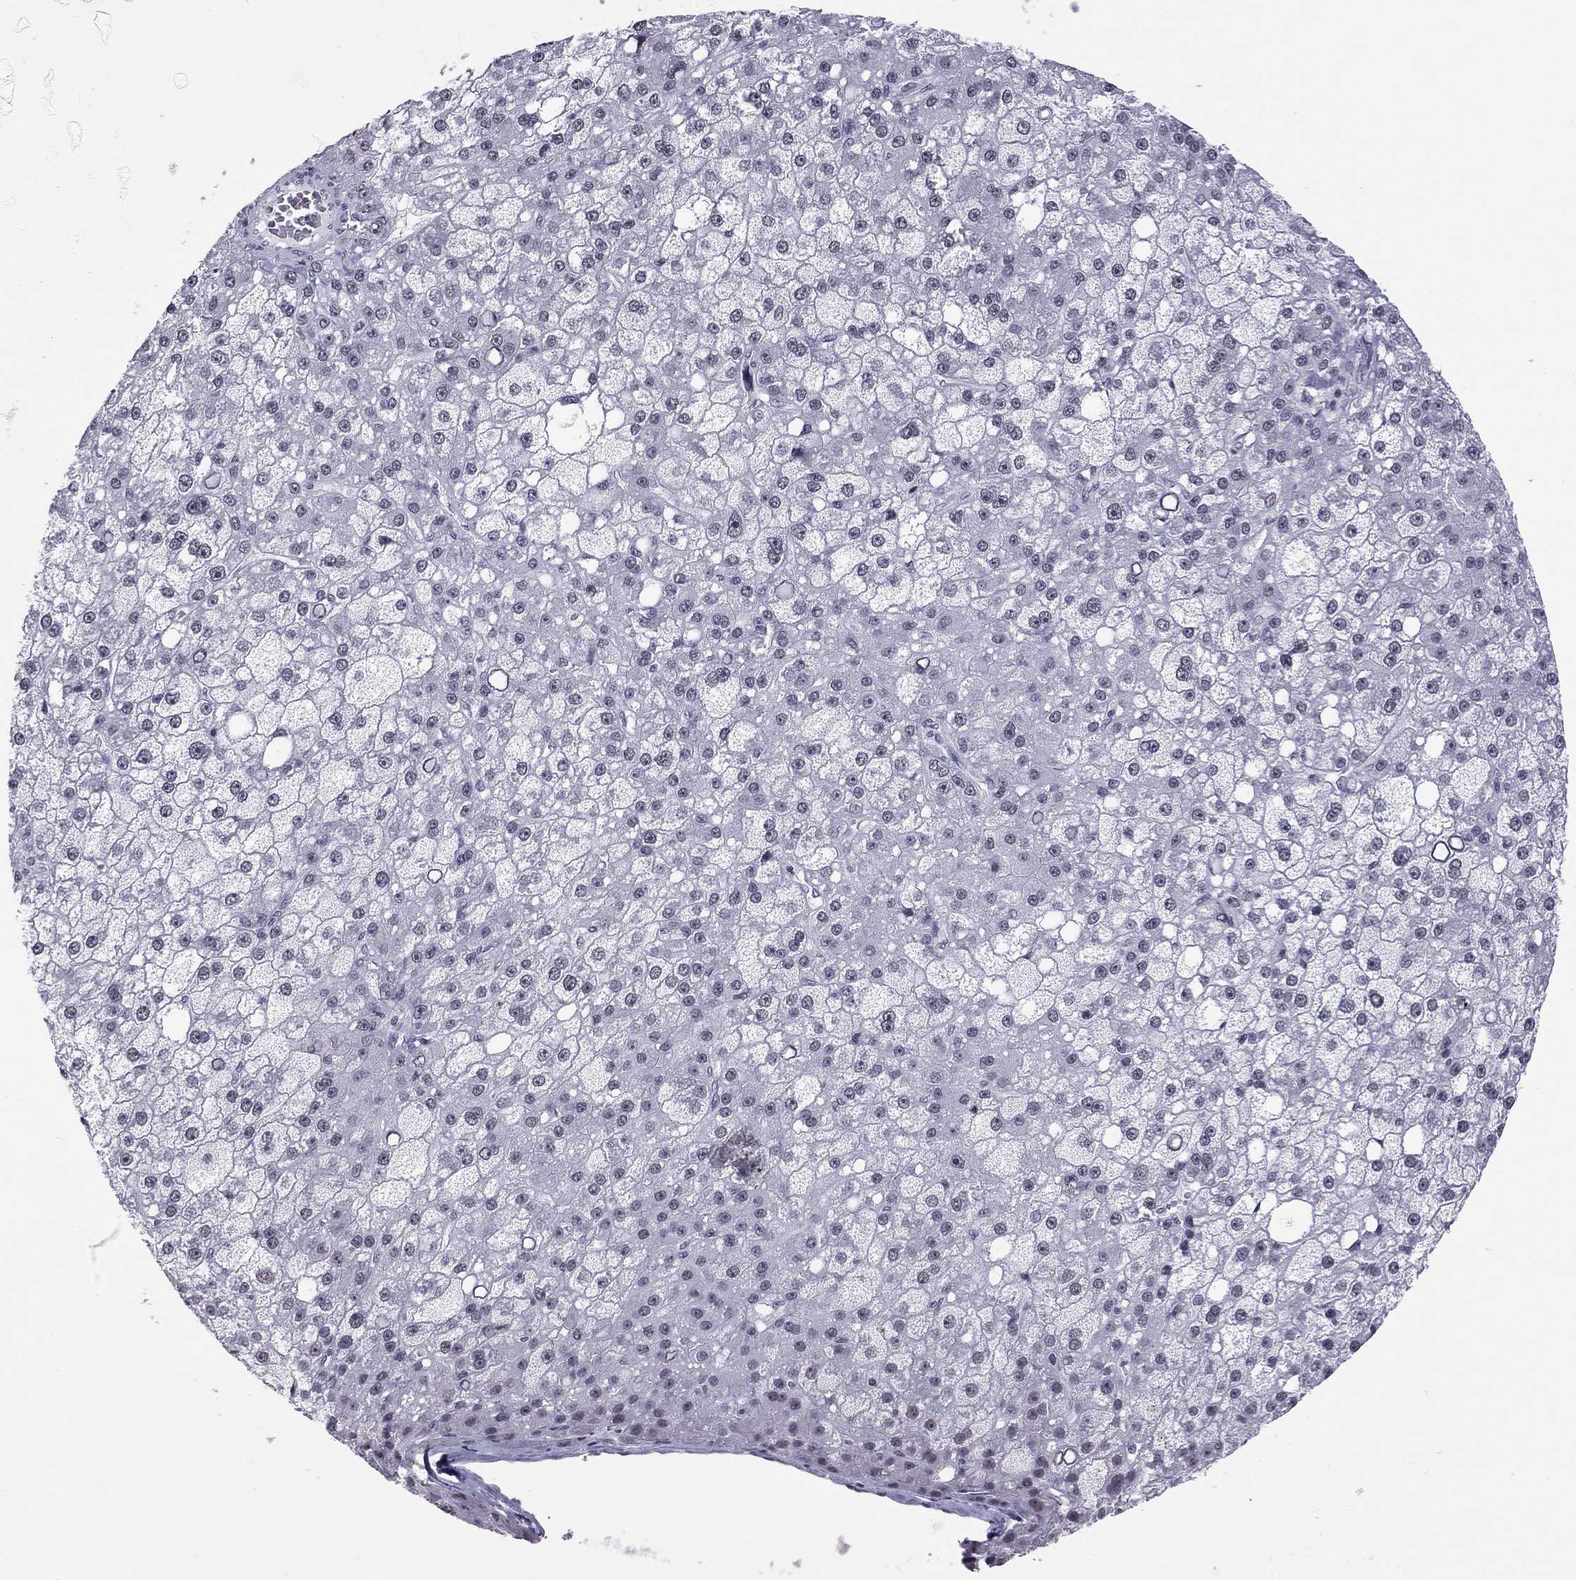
{"staining": {"intensity": "negative", "quantity": "none", "location": "none"}, "tissue": "liver cancer", "cell_type": "Tumor cells", "image_type": "cancer", "snomed": [{"axis": "morphology", "description": "Carcinoma, Hepatocellular, NOS"}, {"axis": "topography", "description": "Liver"}], "caption": "Immunohistochemical staining of human liver cancer (hepatocellular carcinoma) exhibits no significant expression in tumor cells.", "gene": "PPP1R3A", "patient": {"sex": "male", "age": 67}}